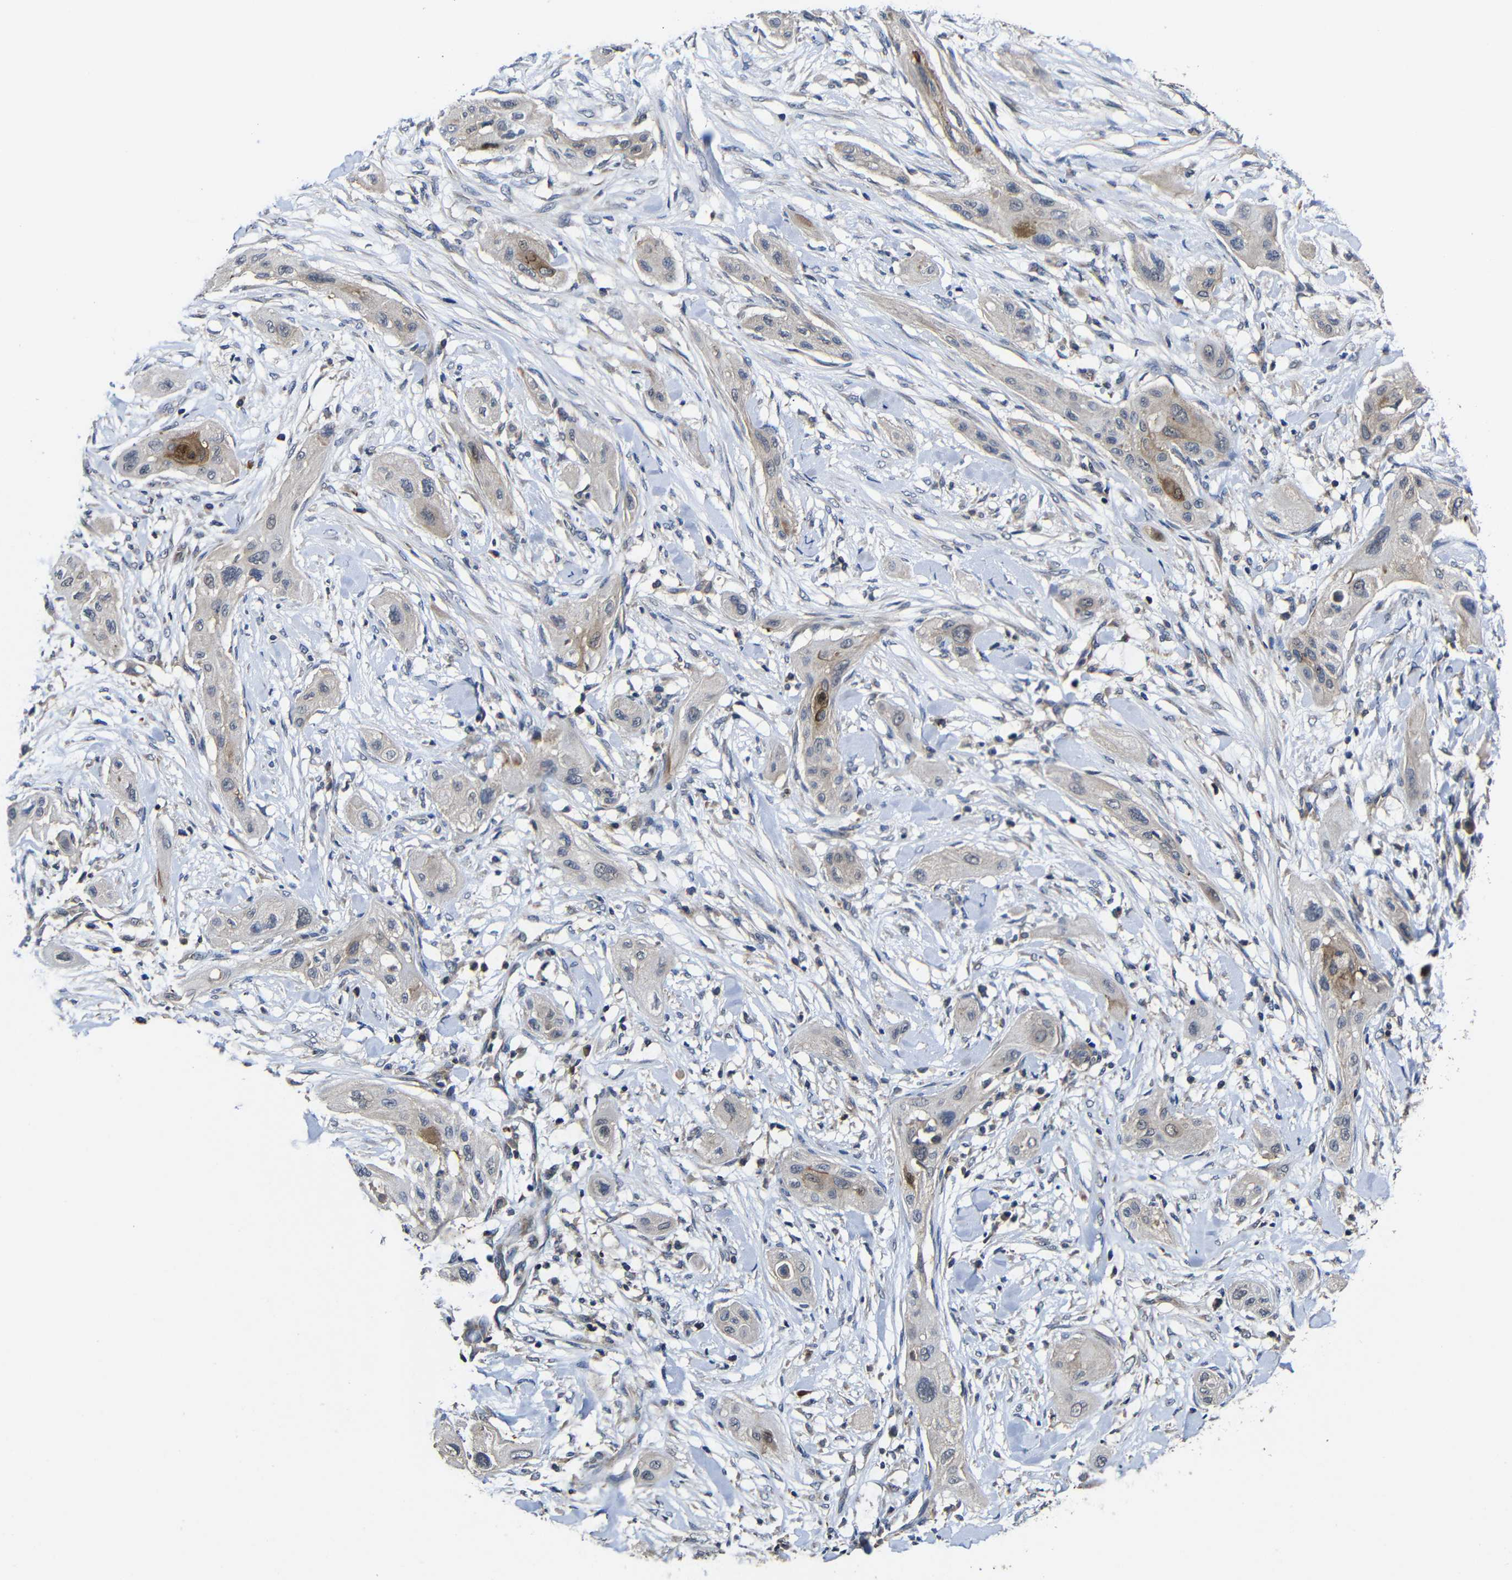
{"staining": {"intensity": "moderate", "quantity": "<25%", "location": "cytoplasmic/membranous"}, "tissue": "lung cancer", "cell_type": "Tumor cells", "image_type": "cancer", "snomed": [{"axis": "morphology", "description": "Squamous cell carcinoma, NOS"}, {"axis": "topography", "description": "Lung"}], "caption": "High-power microscopy captured an immunohistochemistry image of lung cancer (squamous cell carcinoma), revealing moderate cytoplasmic/membranous positivity in about <25% of tumor cells. The protein of interest is shown in brown color, while the nuclei are stained blue.", "gene": "LPAR5", "patient": {"sex": "female", "age": 47}}